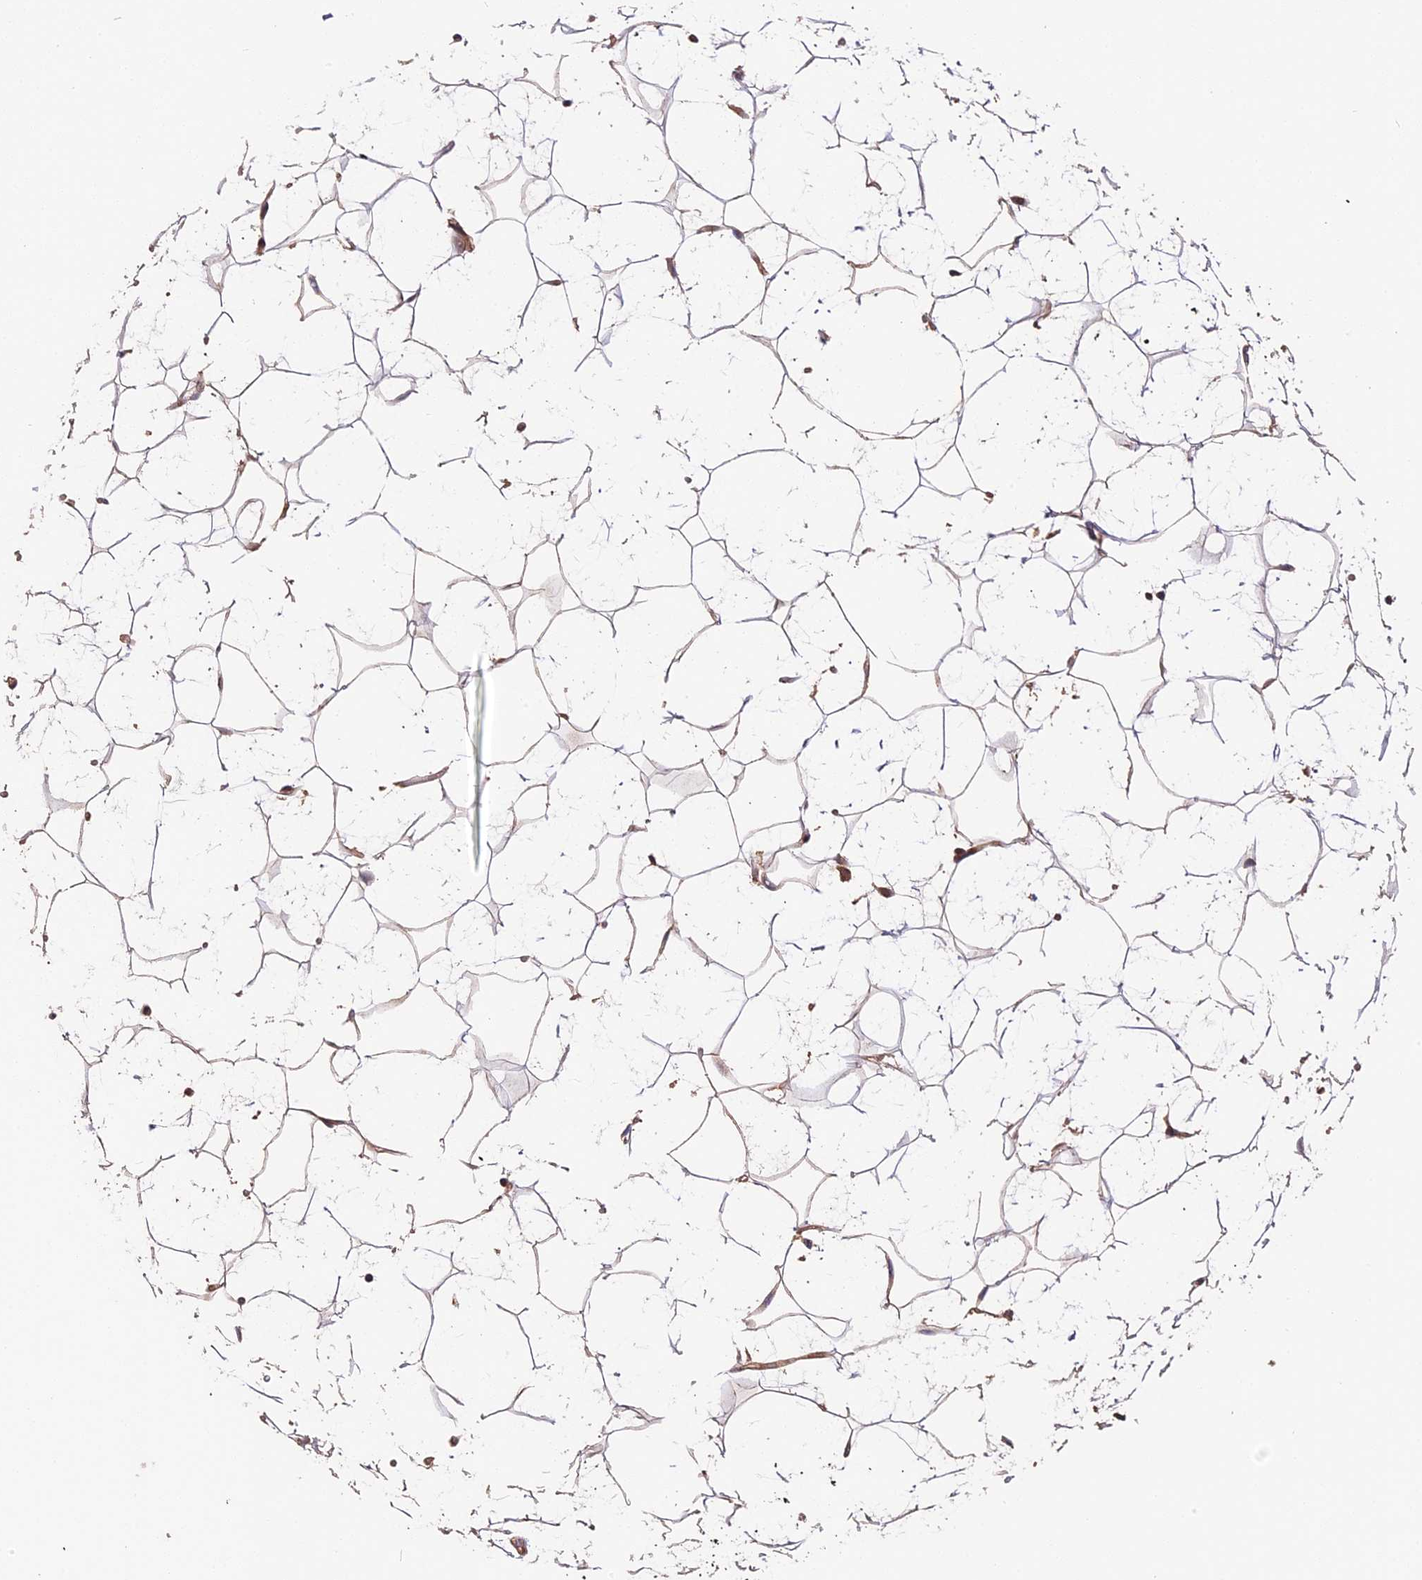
{"staining": {"intensity": "weak", "quantity": ">75%", "location": "cytoplasmic/membranous"}, "tissue": "adipose tissue", "cell_type": "Adipocytes", "image_type": "normal", "snomed": [{"axis": "morphology", "description": "Normal tissue, NOS"}, {"axis": "topography", "description": "Breast"}], "caption": "Immunohistochemistry photomicrograph of unremarkable adipose tissue: adipose tissue stained using immunohistochemistry shows low levels of weak protein expression localized specifically in the cytoplasmic/membranous of adipocytes, appearing as a cytoplasmic/membranous brown color.", "gene": "ARHGAP17", "patient": {"sex": "female", "age": 26}}